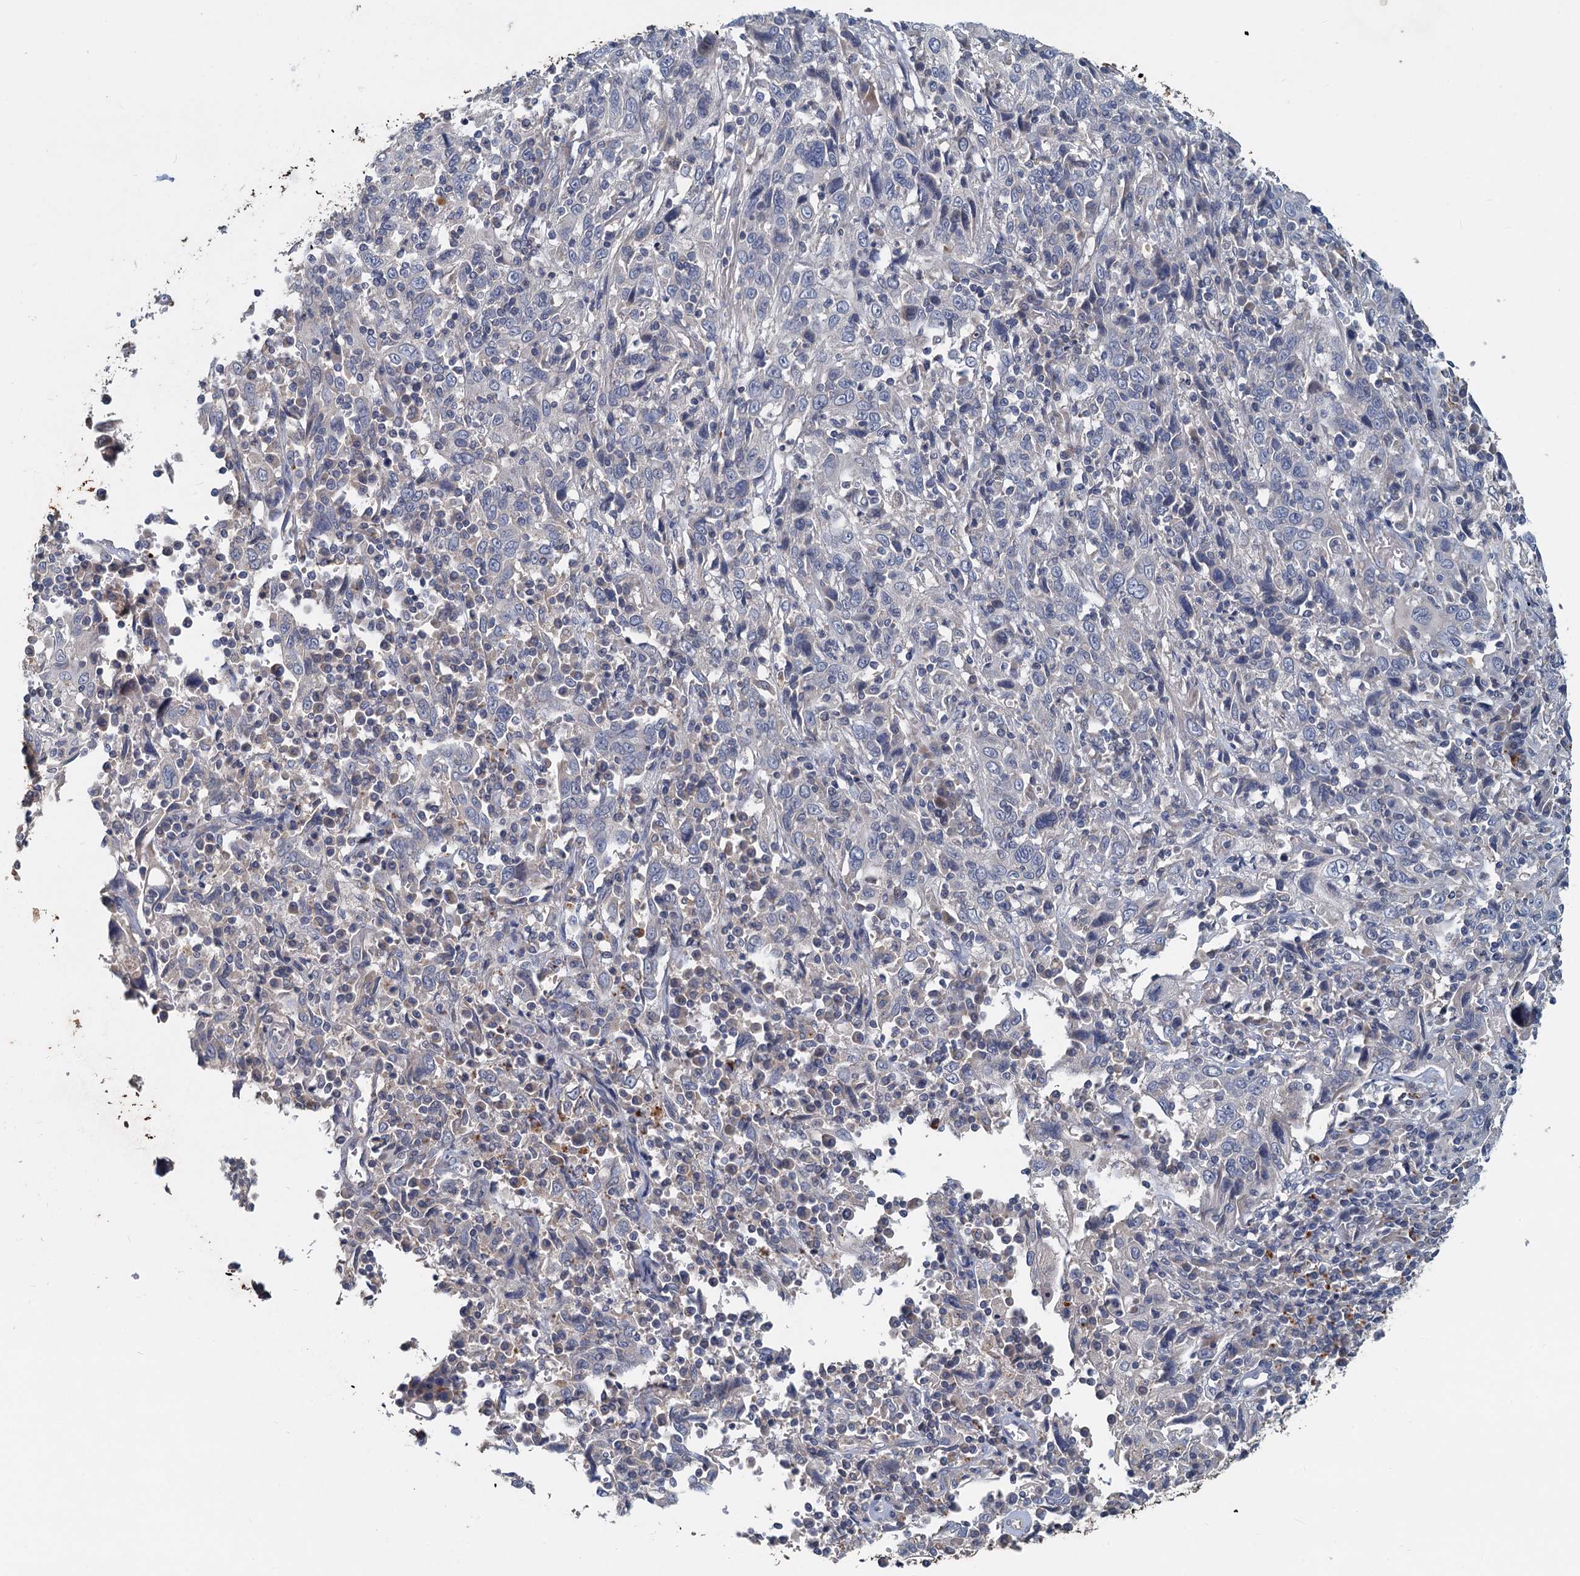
{"staining": {"intensity": "negative", "quantity": "none", "location": "none"}, "tissue": "cervical cancer", "cell_type": "Tumor cells", "image_type": "cancer", "snomed": [{"axis": "morphology", "description": "Squamous cell carcinoma, NOS"}, {"axis": "topography", "description": "Cervix"}], "caption": "High power microscopy photomicrograph of an immunohistochemistry (IHC) photomicrograph of cervical cancer (squamous cell carcinoma), revealing no significant staining in tumor cells.", "gene": "SLC2A7", "patient": {"sex": "female", "age": 46}}